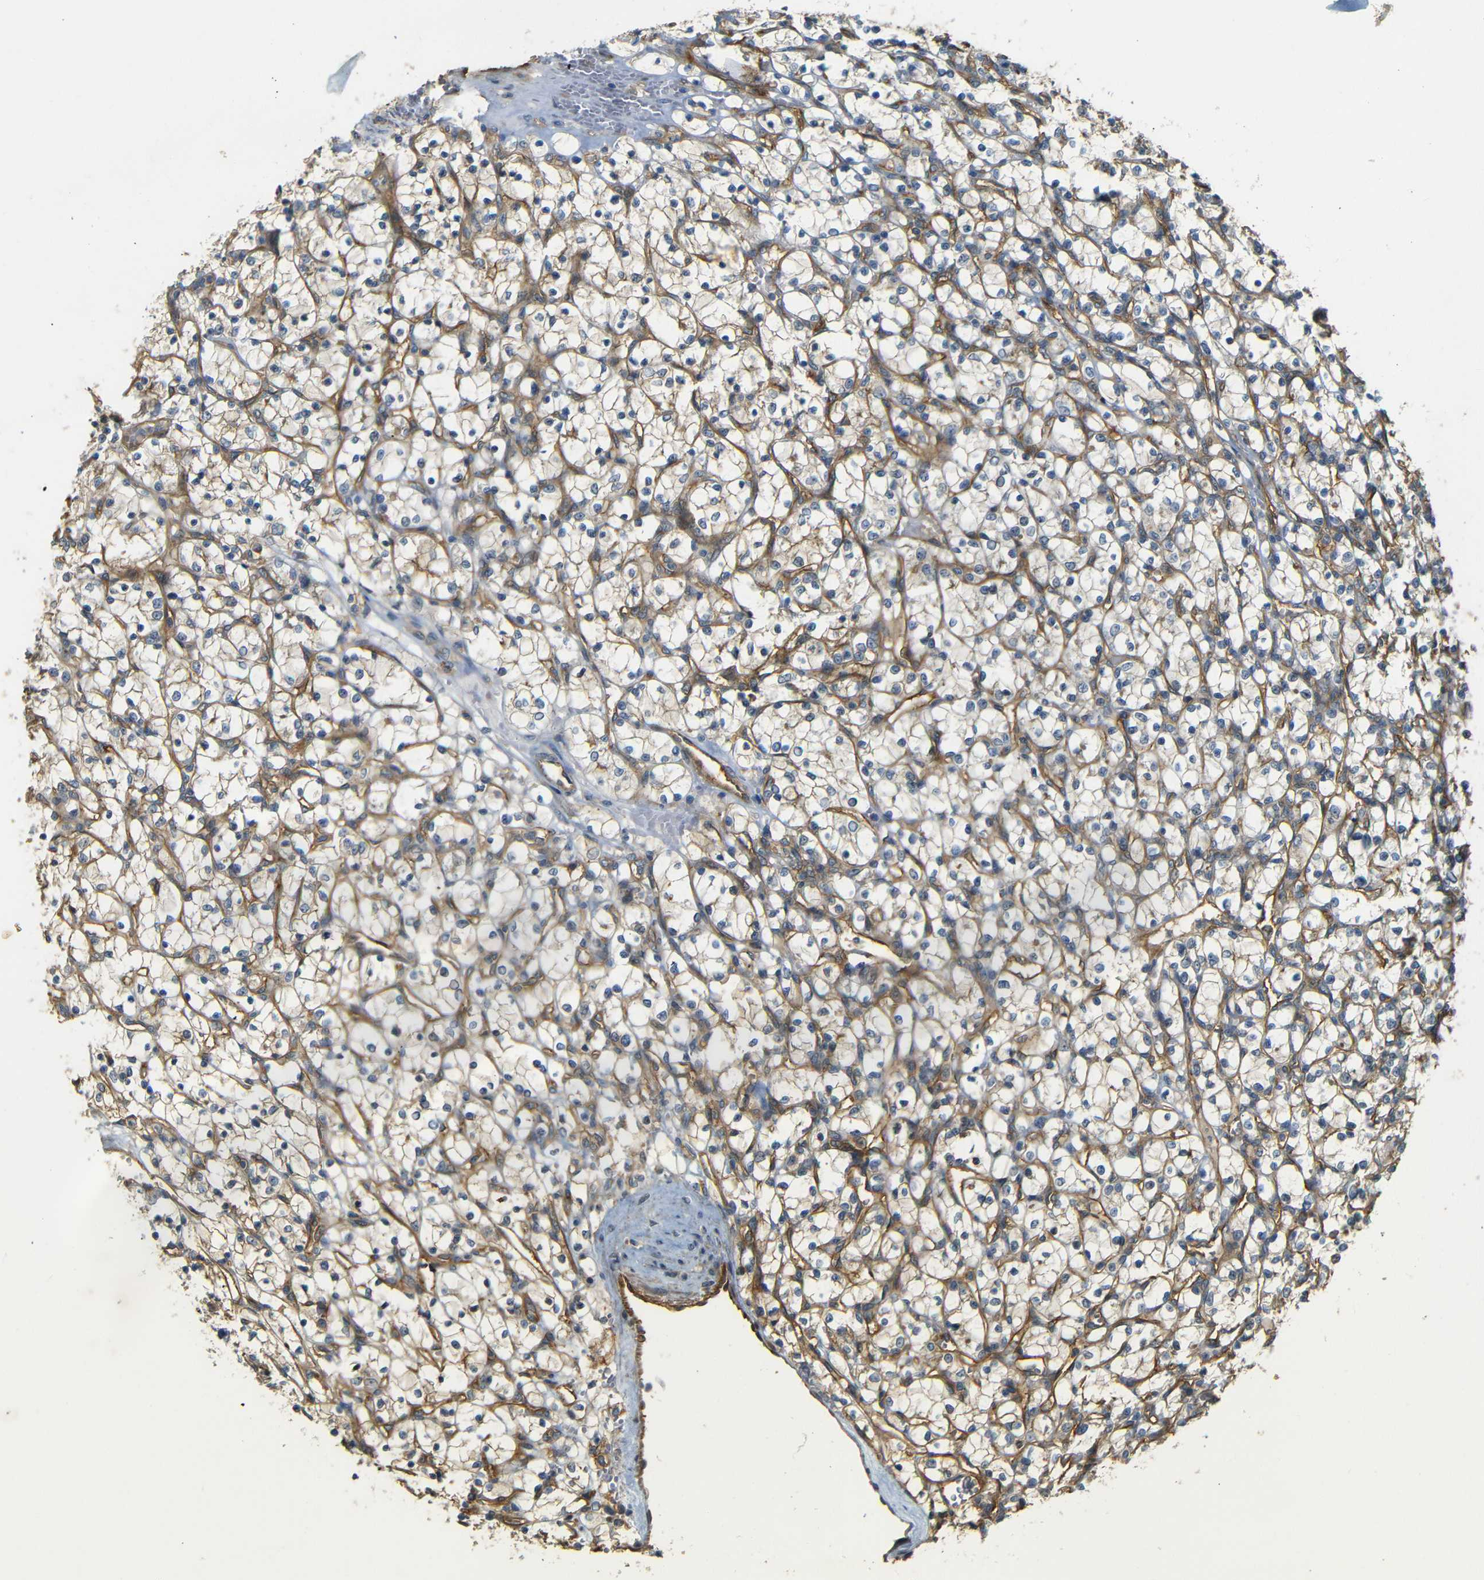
{"staining": {"intensity": "weak", "quantity": "<25%", "location": "cytoplasmic/membranous"}, "tissue": "renal cancer", "cell_type": "Tumor cells", "image_type": "cancer", "snomed": [{"axis": "morphology", "description": "Adenocarcinoma, NOS"}, {"axis": "topography", "description": "Kidney"}], "caption": "Immunohistochemical staining of renal adenocarcinoma reveals no significant expression in tumor cells.", "gene": "RELL1", "patient": {"sex": "female", "age": 69}}